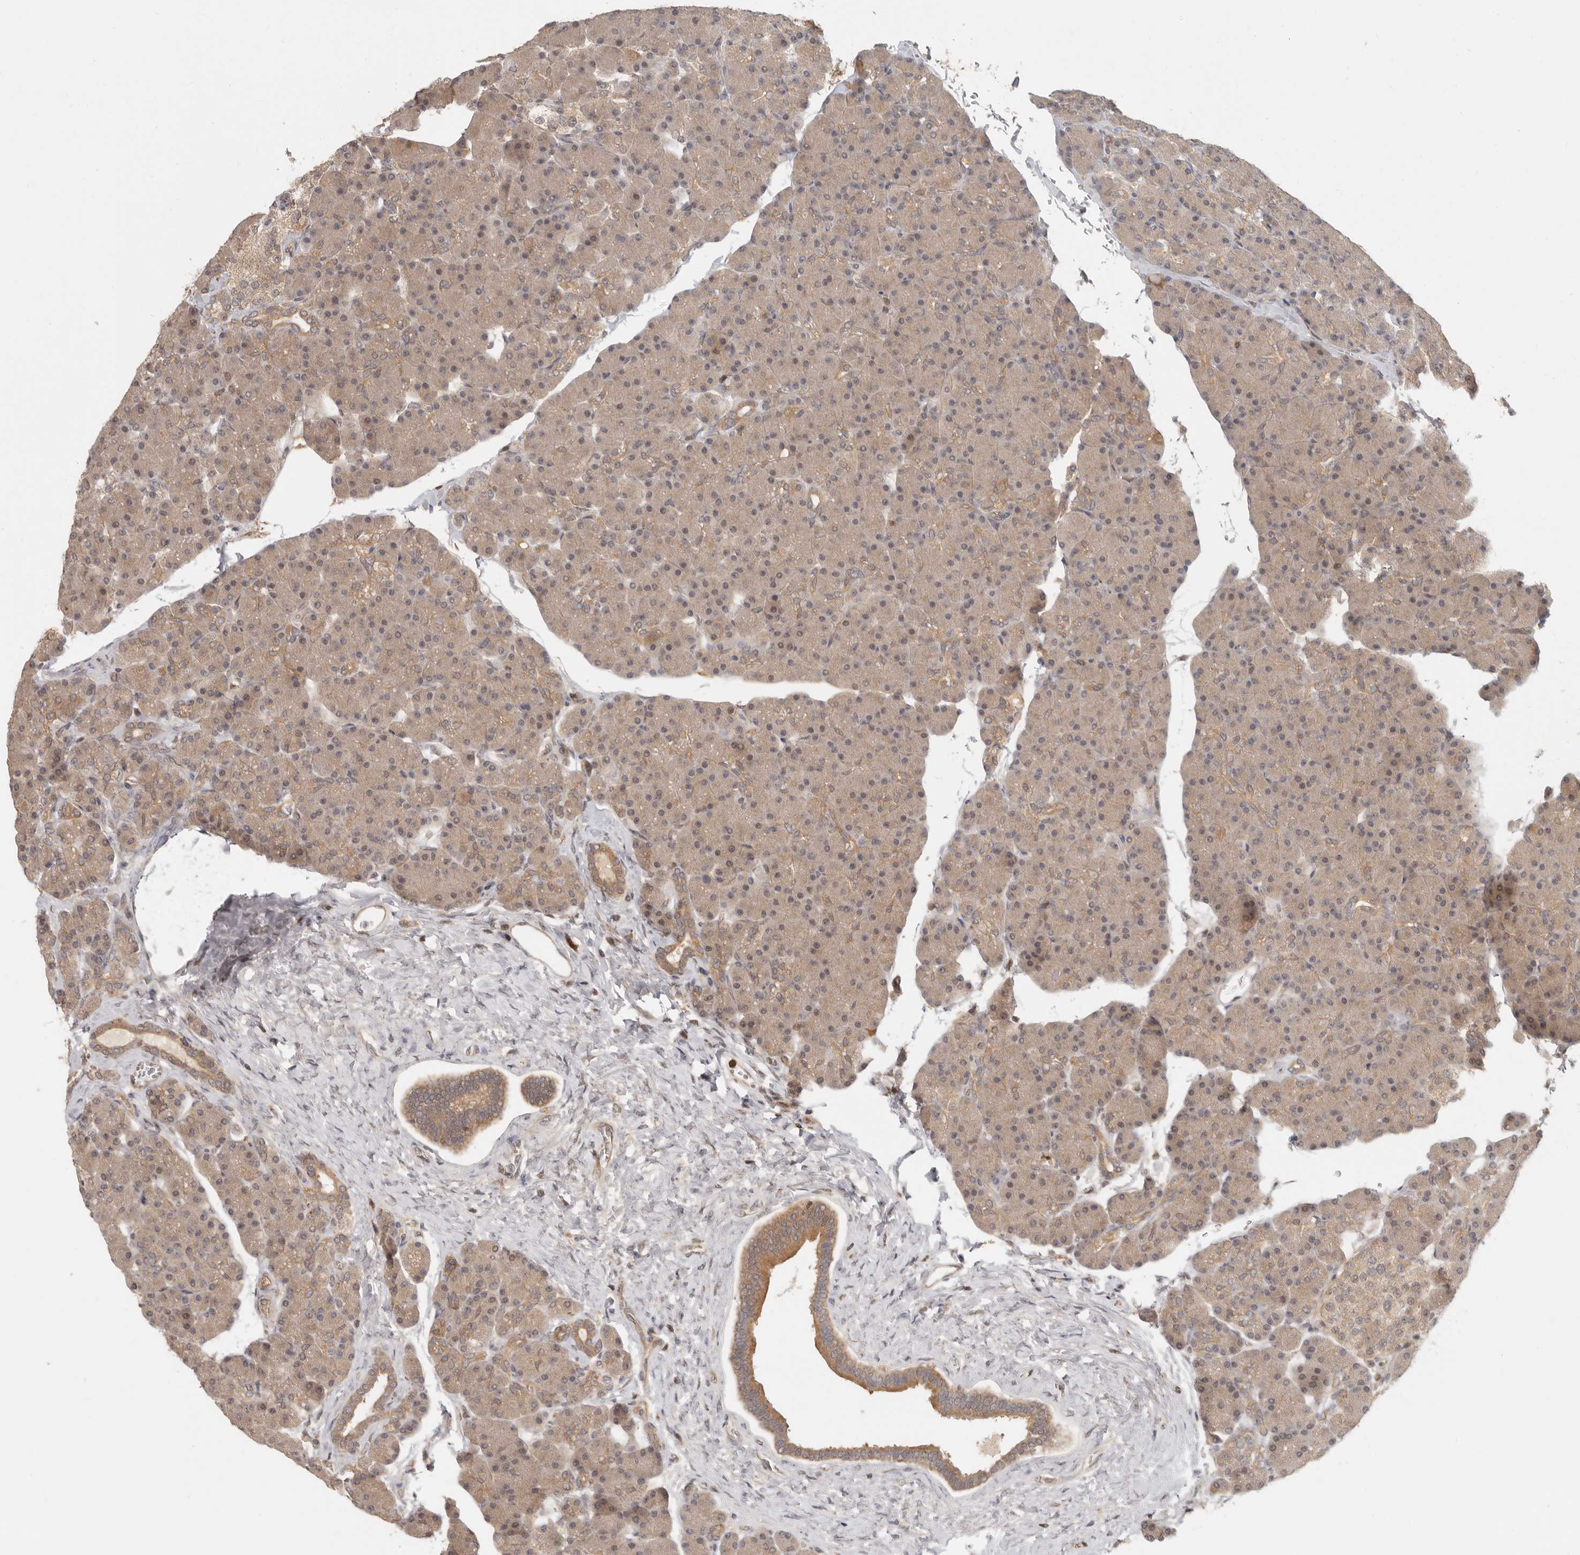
{"staining": {"intensity": "moderate", "quantity": ">75%", "location": "cytoplasmic/membranous"}, "tissue": "pancreas", "cell_type": "Exocrine glandular cells", "image_type": "normal", "snomed": [{"axis": "morphology", "description": "Normal tissue, NOS"}, {"axis": "topography", "description": "Pancreas"}], "caption": "Exocrine glandular cells exhibit moderate cytoplasmic/membranous expression in about >75% of cells in unremarkable pancreas.", "gene": "PSMA5", "patient": {"sex": "female", "age": 43}}